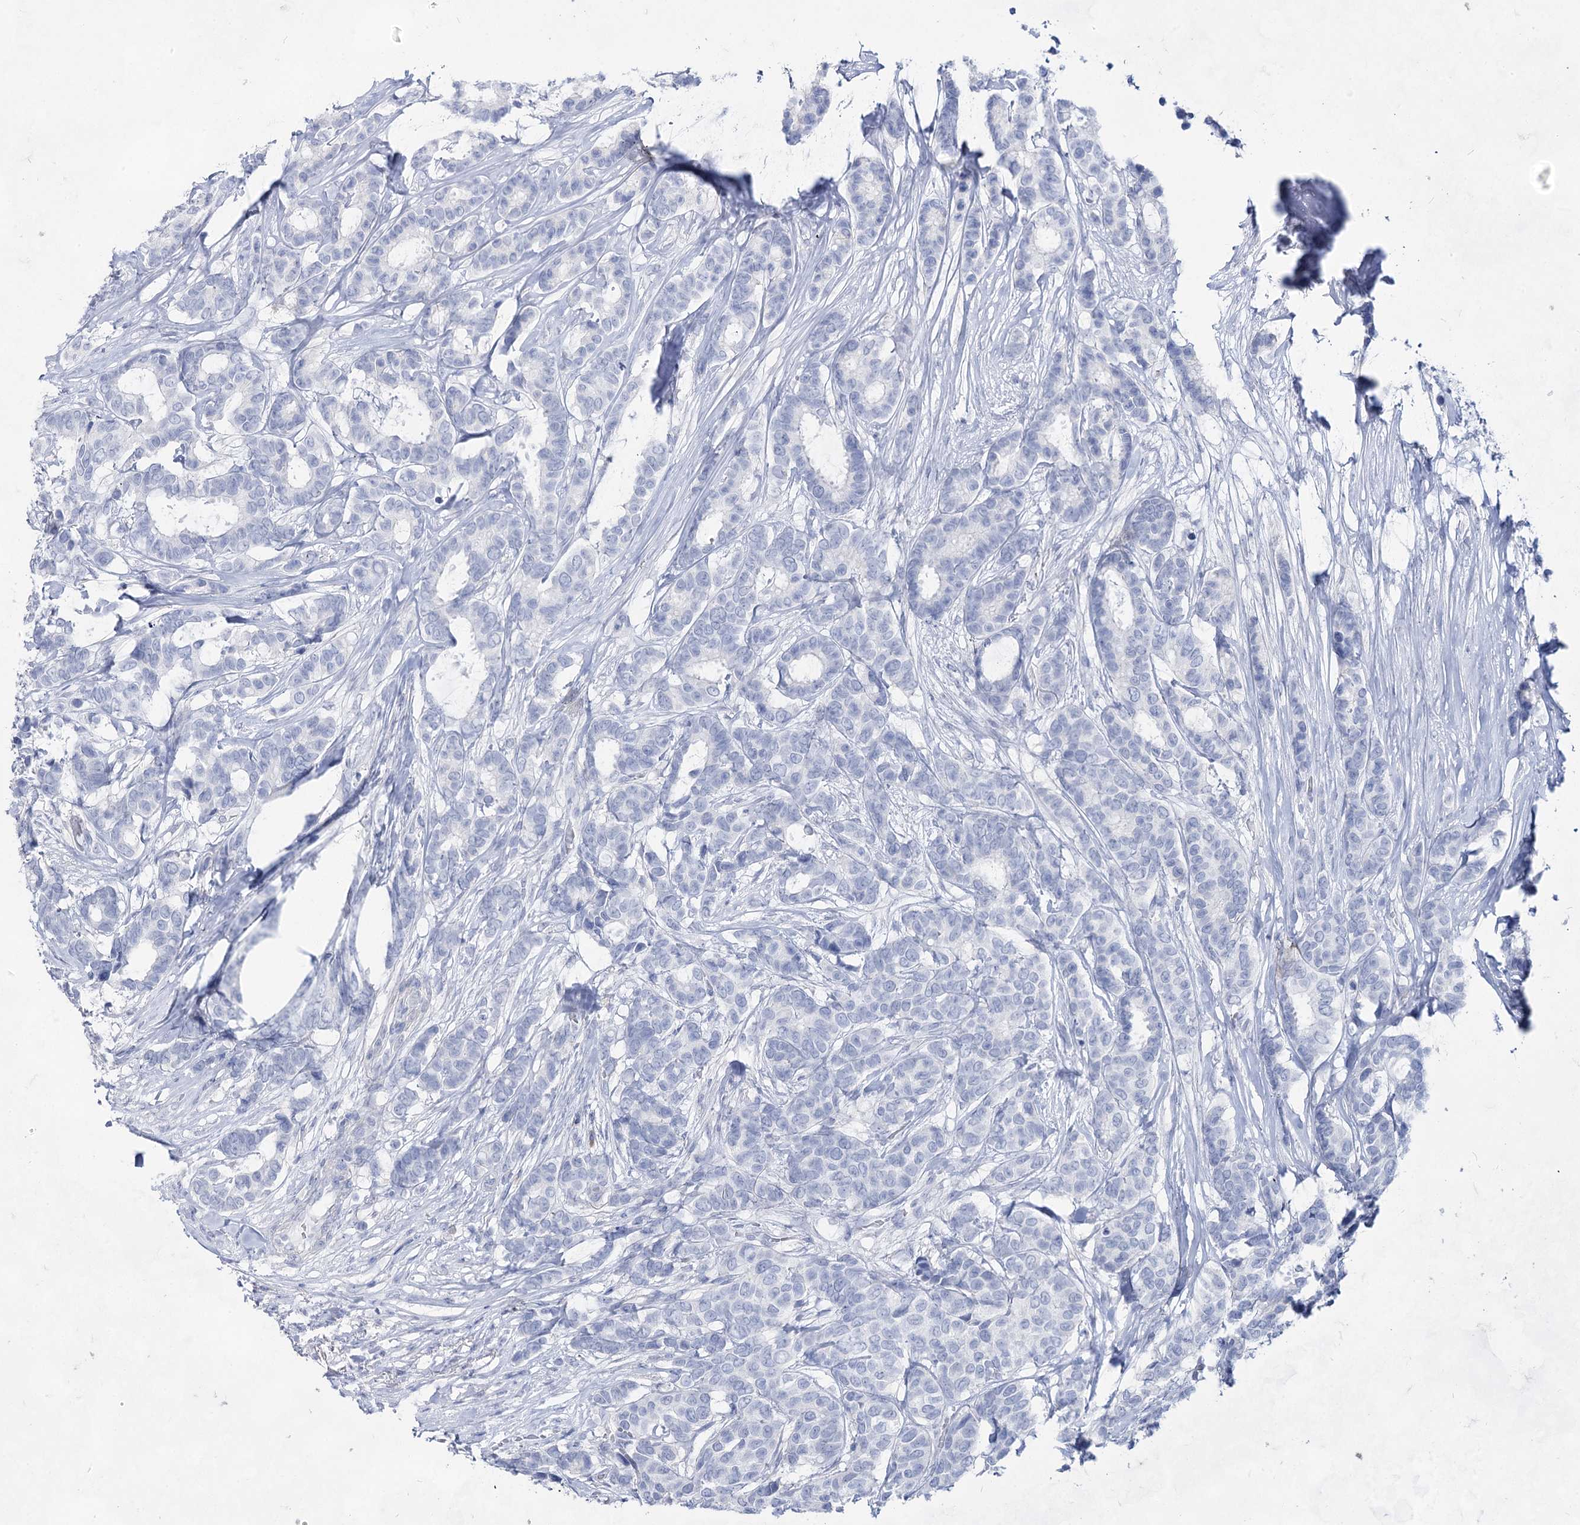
{"staining": {"intensity": "negative", "quantity": "none", "location": "none"}, "tissue": "breast cancer", "cell_type": "Tumor cells", "image_type": "cancer", "snomed": [{"axis": "morphology", "description": "Duct carcinoma"}, {"axis": "topography", "description": "Breast"}], "caption": "There is no significant staining in tumor cells of invasive ductal carcinoma (breast). (IHC, brightfield microscopy, high magnification).", "gene": "ACRV1", "patient": {"sex": "female", "age": 87}}